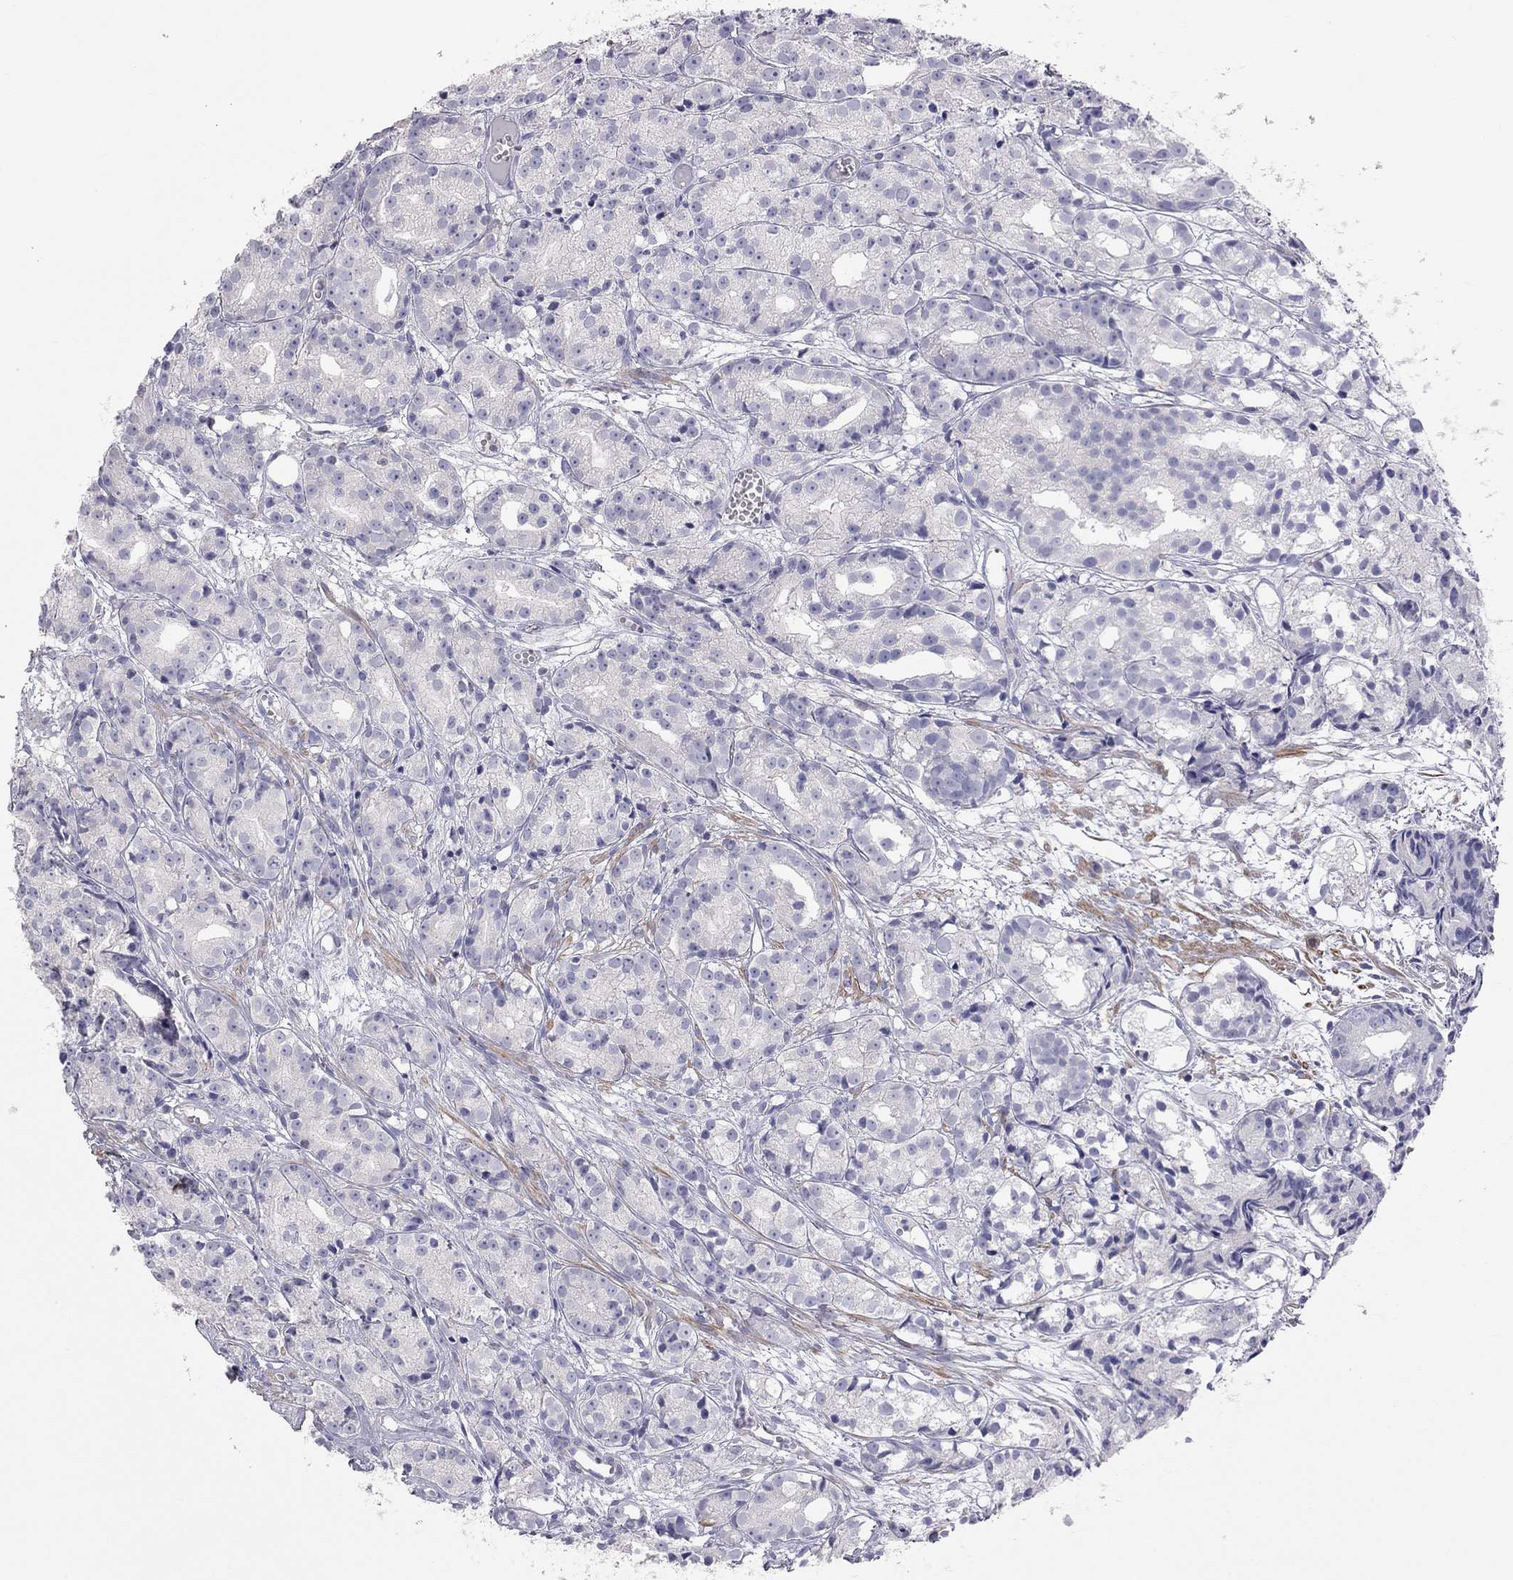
{"staining": {"intensity": "negative", "quantity": "none", "location": "none"}, "tissue": "prostate cancer", "cell_type": "Tumor cells", "image_type": "cancer", "snomed": [{"axis": "morphology", "description": "Adenocarcinoma, Medium grade"}, {"axis": "topography", "description": "Prostate"}], "caption": "Tumor cells show no significant protein positivity in prostate medium-grade adenocarcinoma.", "gene": "ADCYAP1", "patient": {"sex": "male", "age": 74}}